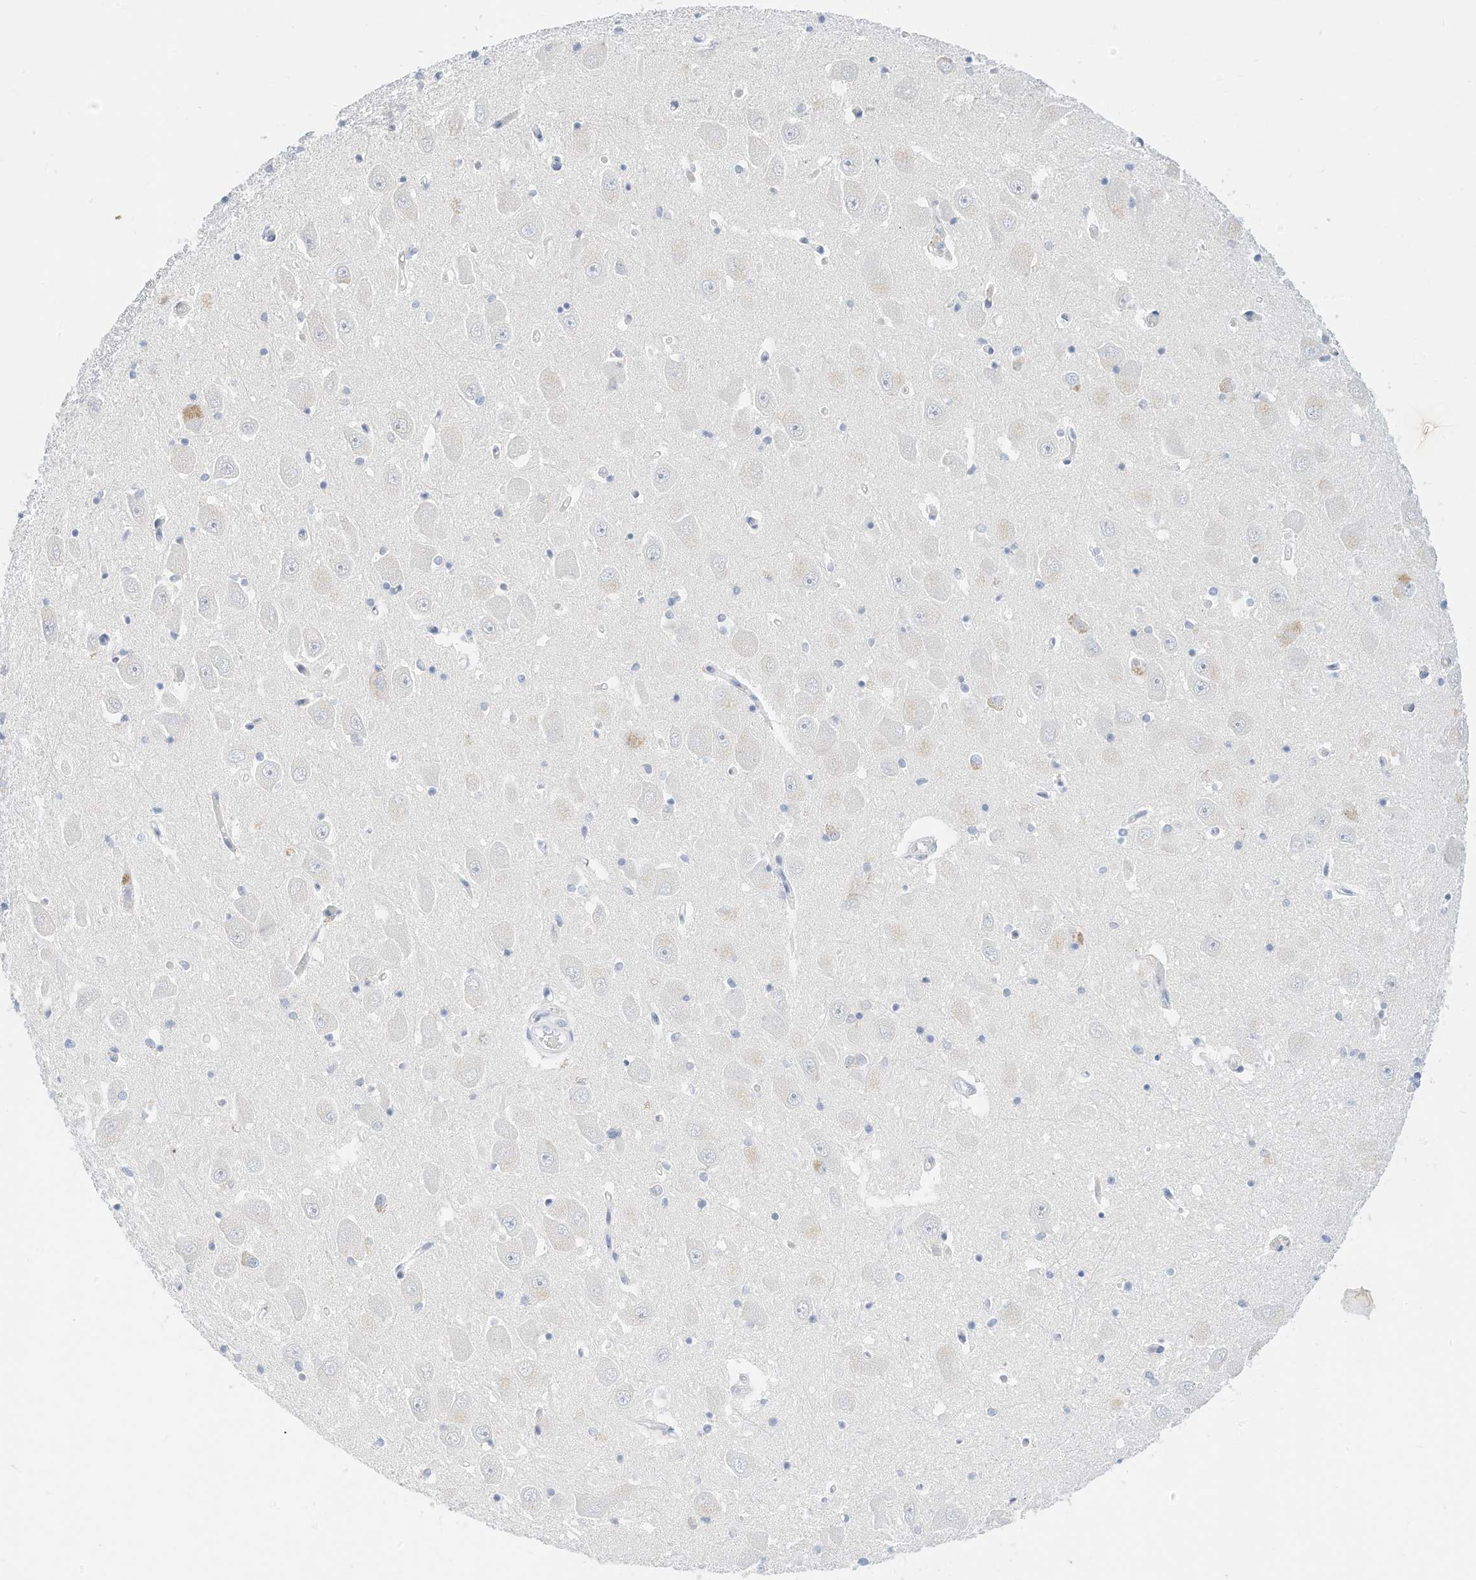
{"staining": {"intensity": "negative", "quantity": "none", "location": "none"}, "tissue": "hippocampus", "cell_type": "Glial cells", "image_type": "normal", "snomed": [{"axis": "morphology", "description": "Normal tissue, NOS"}, {"axis": "topography", "description": "Hippocampus"}], "caption": "Immunohistochemistry histopathology image of unremarkable human hippocampus stained for a protein (brown), which shows no expression in glial cells. (DAB IHC, high magnification).", "gene": "SPOCD1", "patient": {"sex": "male", "age": 70}}